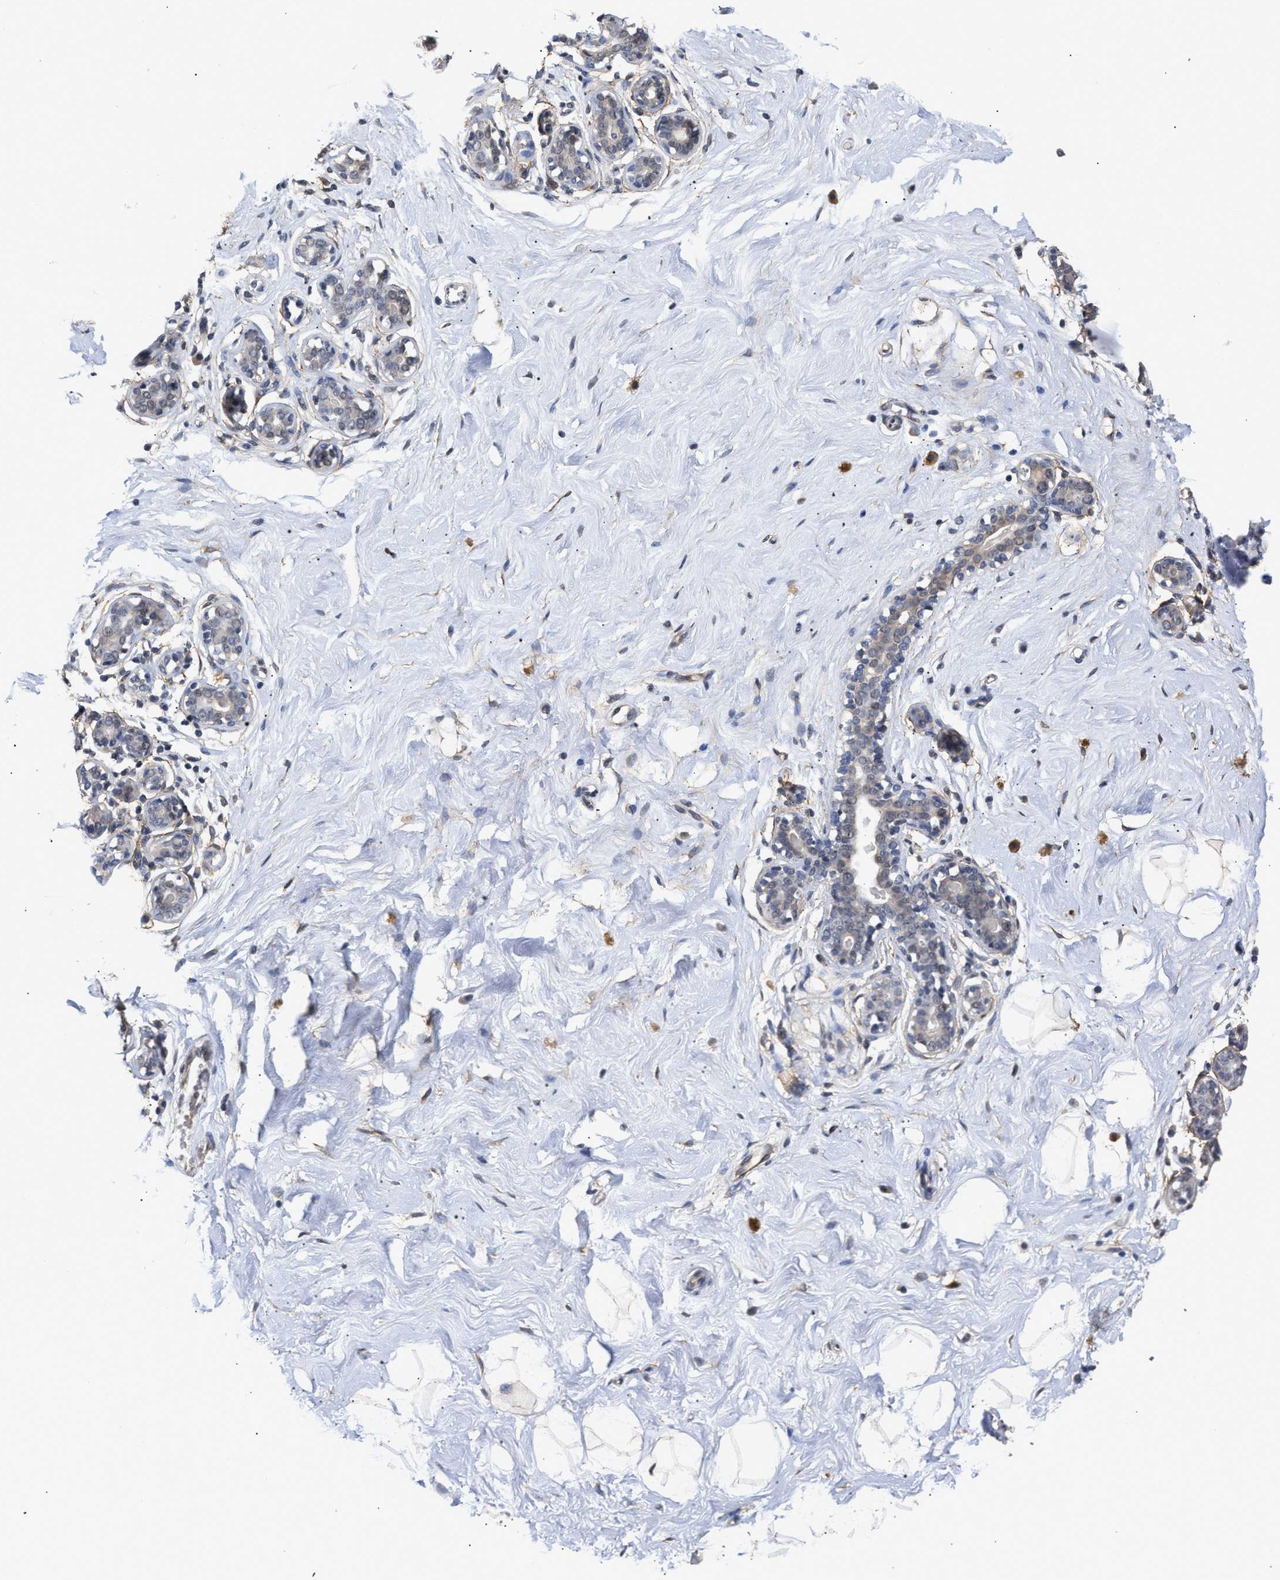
{"staining": {"intensity": "negative", "quantity": "none", "location": "none"}, "tissue": "breast", "cell_type": "Adipocytes", "image_type": "normal", "snomed": [{"axis": "morphology", "description": "Normal tissue, NOS"}, {"axis": "topography", "description": "Breast"}], "caption": "The micrograph reveals no significant positivity in adipocytes of breast.", "gene": "AHNAK2", "patient": {"sex": "female", "age": 23}}